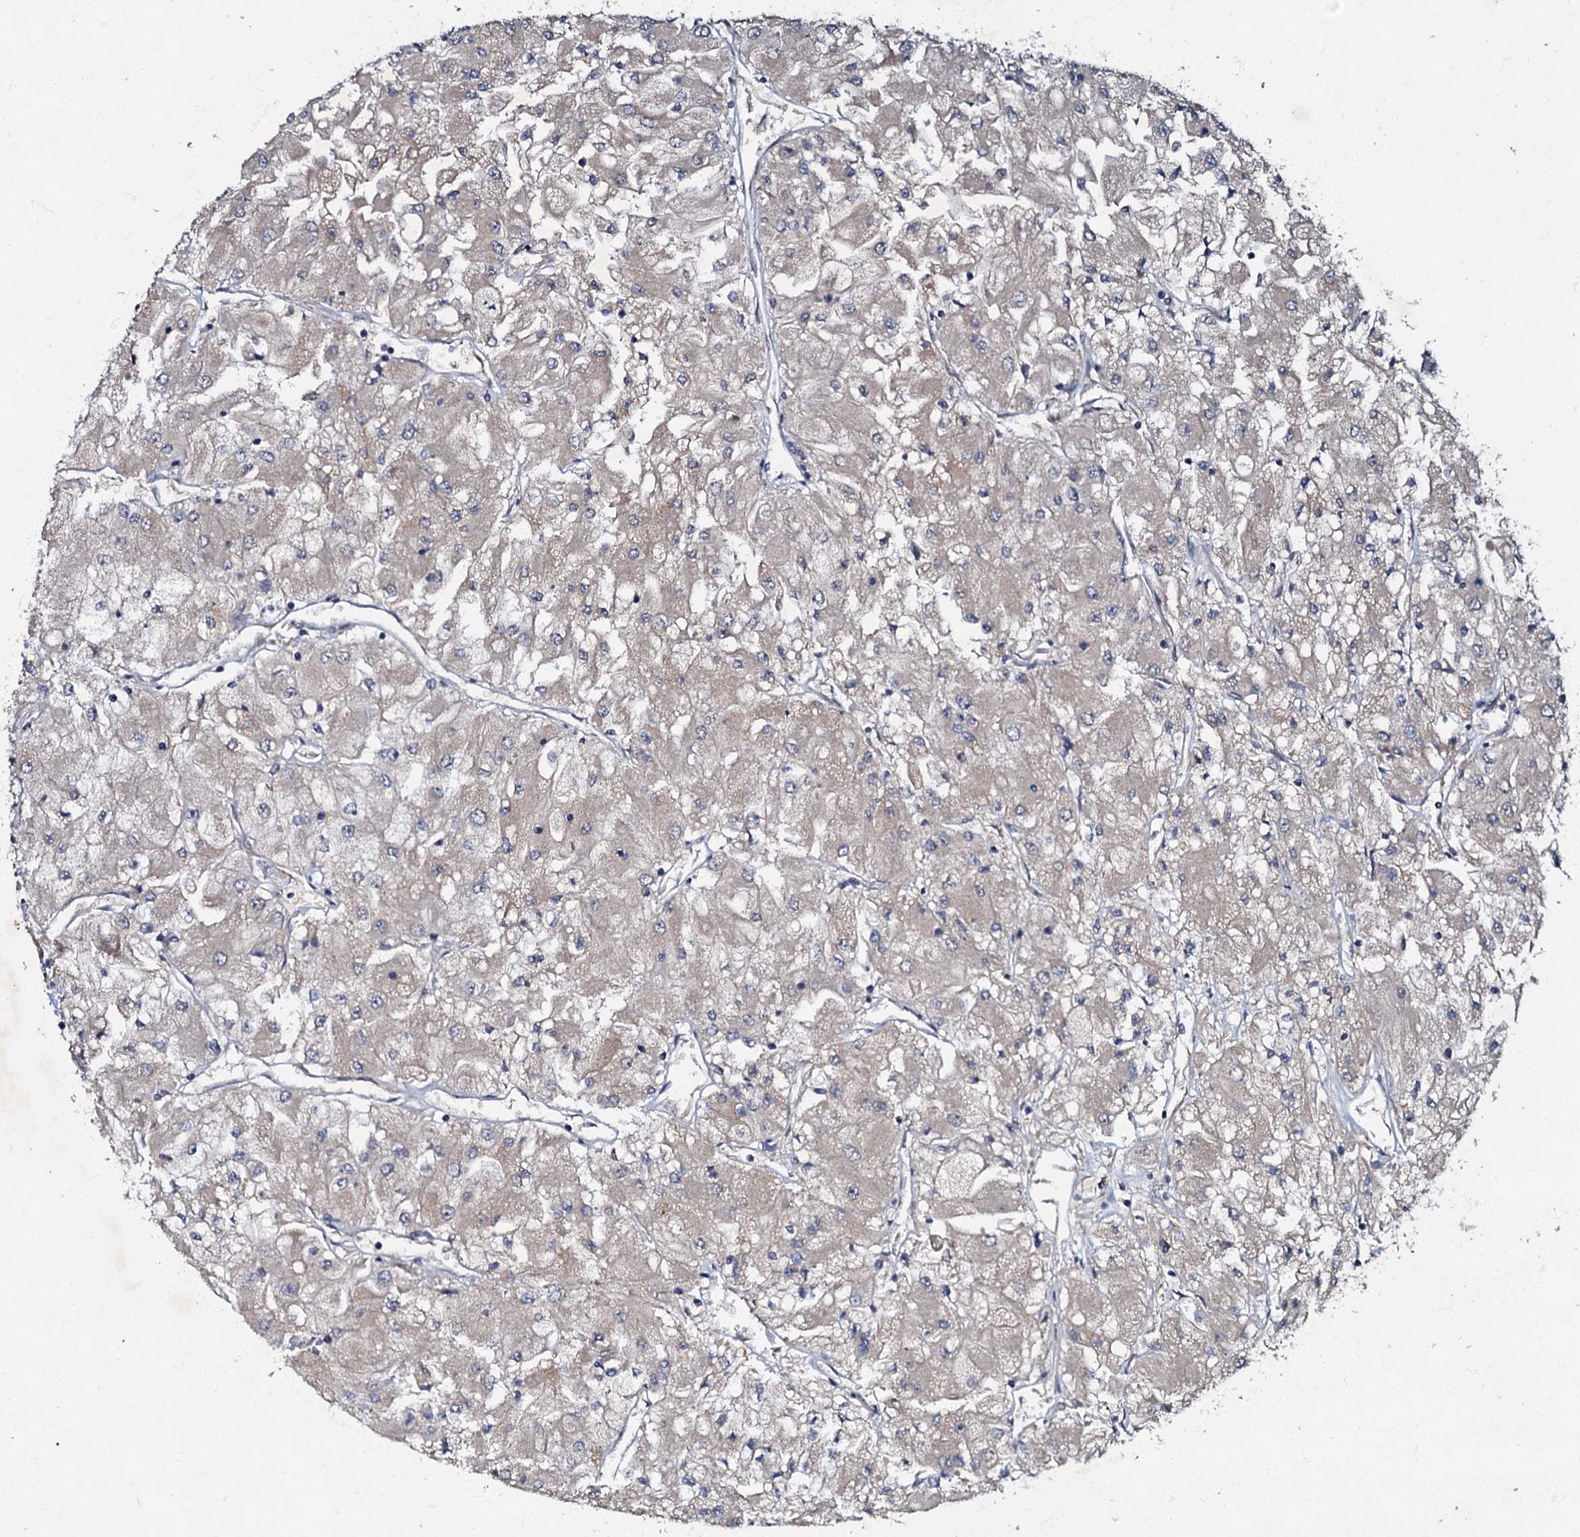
{"staining": {"intensity": "weak", "quantity": "<25%", "location": "cytoplasmic/membranous"}, "tissue": "renal cancer", "cell_type": "Tumor cells", "image_type": "cancer", "snomed": [{"axis": "morphology", "description": "Adenocarcinoma, NOS"}, {"axis": "topography", "description": "Kidney"}], "caption": "Renal cancer (adenocarcinoma) stained for a protein using immunohistochemistry demonstrates no positivity tumor cells.", "gene": "MANSC4", "patient": {"sex": "male", "age": 80}}